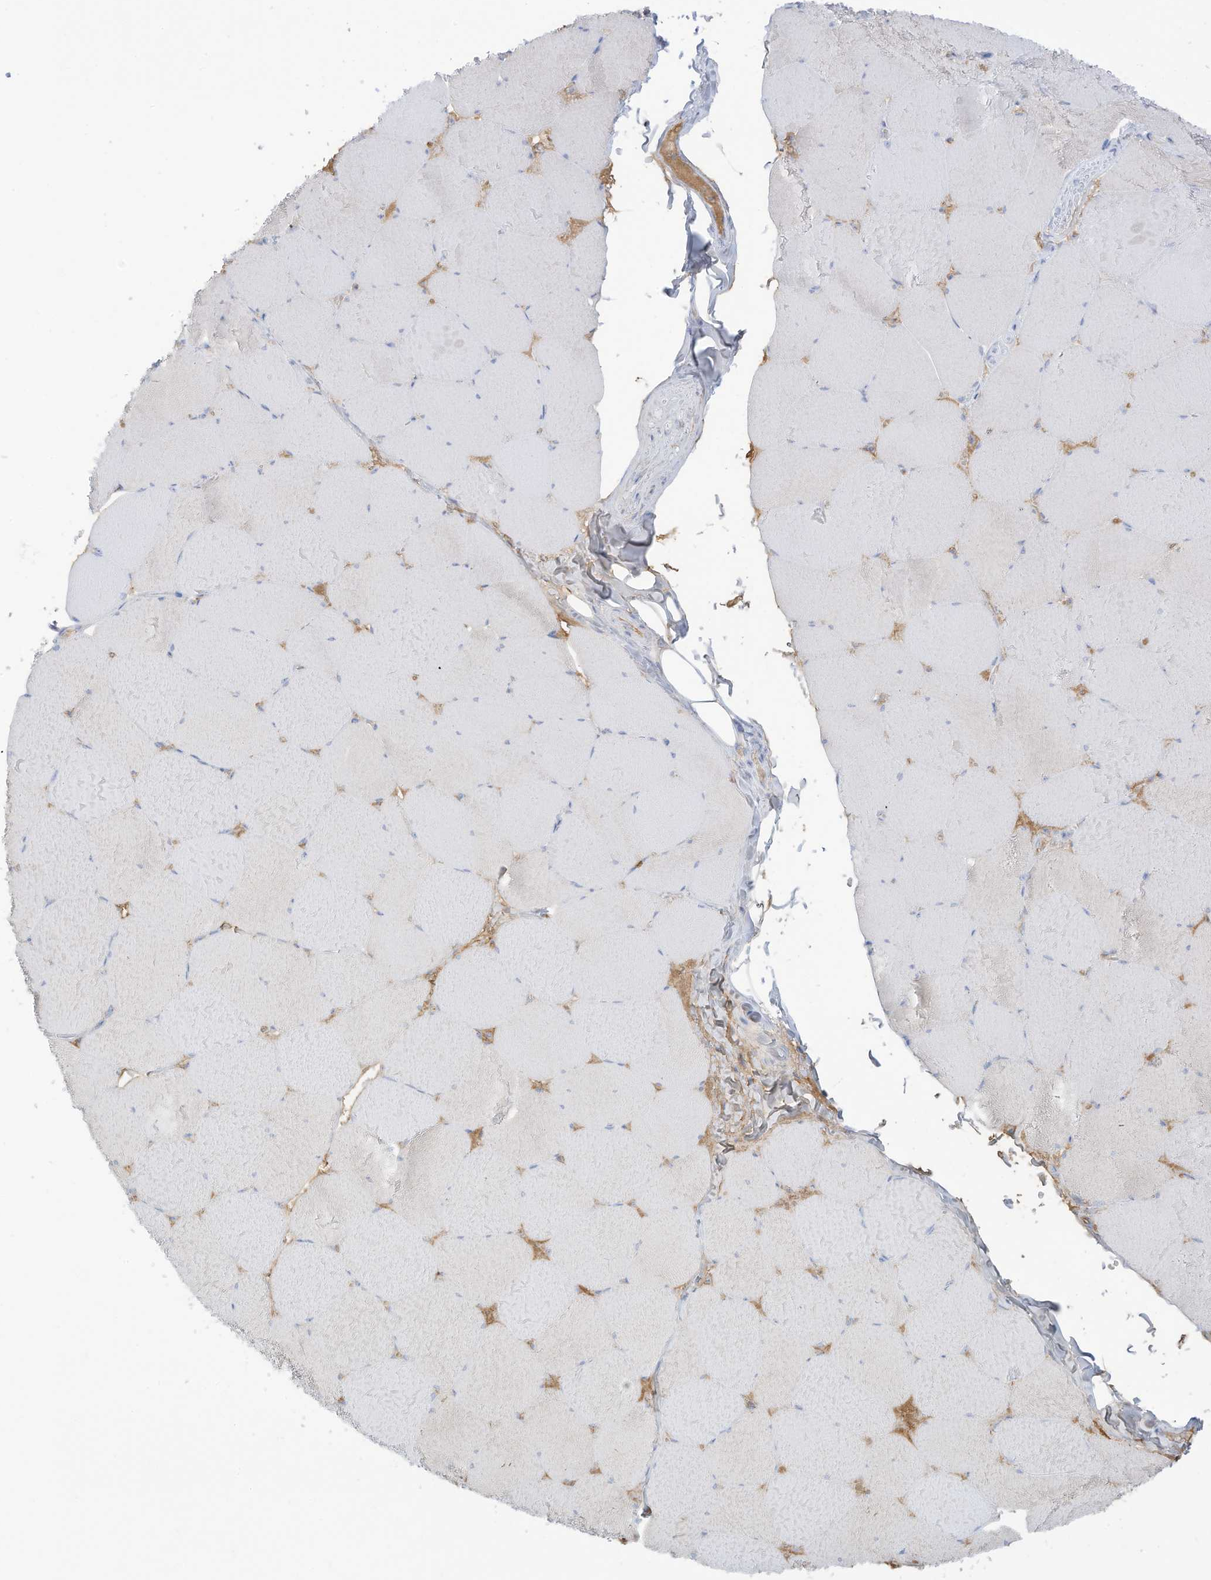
{"staining": {"intensity": "negative", "quantity": "none", "location": "none"}, "tissue": "skeletal muscle", "cell_type": "Myocytes", "image_type": "normal", "snomed": [{"axis": "morphology", "description": "Normal tissue, NOS"}, {"axis": "topography", "description": "Skeletal muscle"}, {"axis": "topography", "description": "Head-Neck"}], "caption": "The immunohistochemistry (IHC) photomicrograph has no significant positivity in myocytes of skeletal muscle.", "gene": "HSD17B13", "patient": {"sex": "male", "age": 66}}